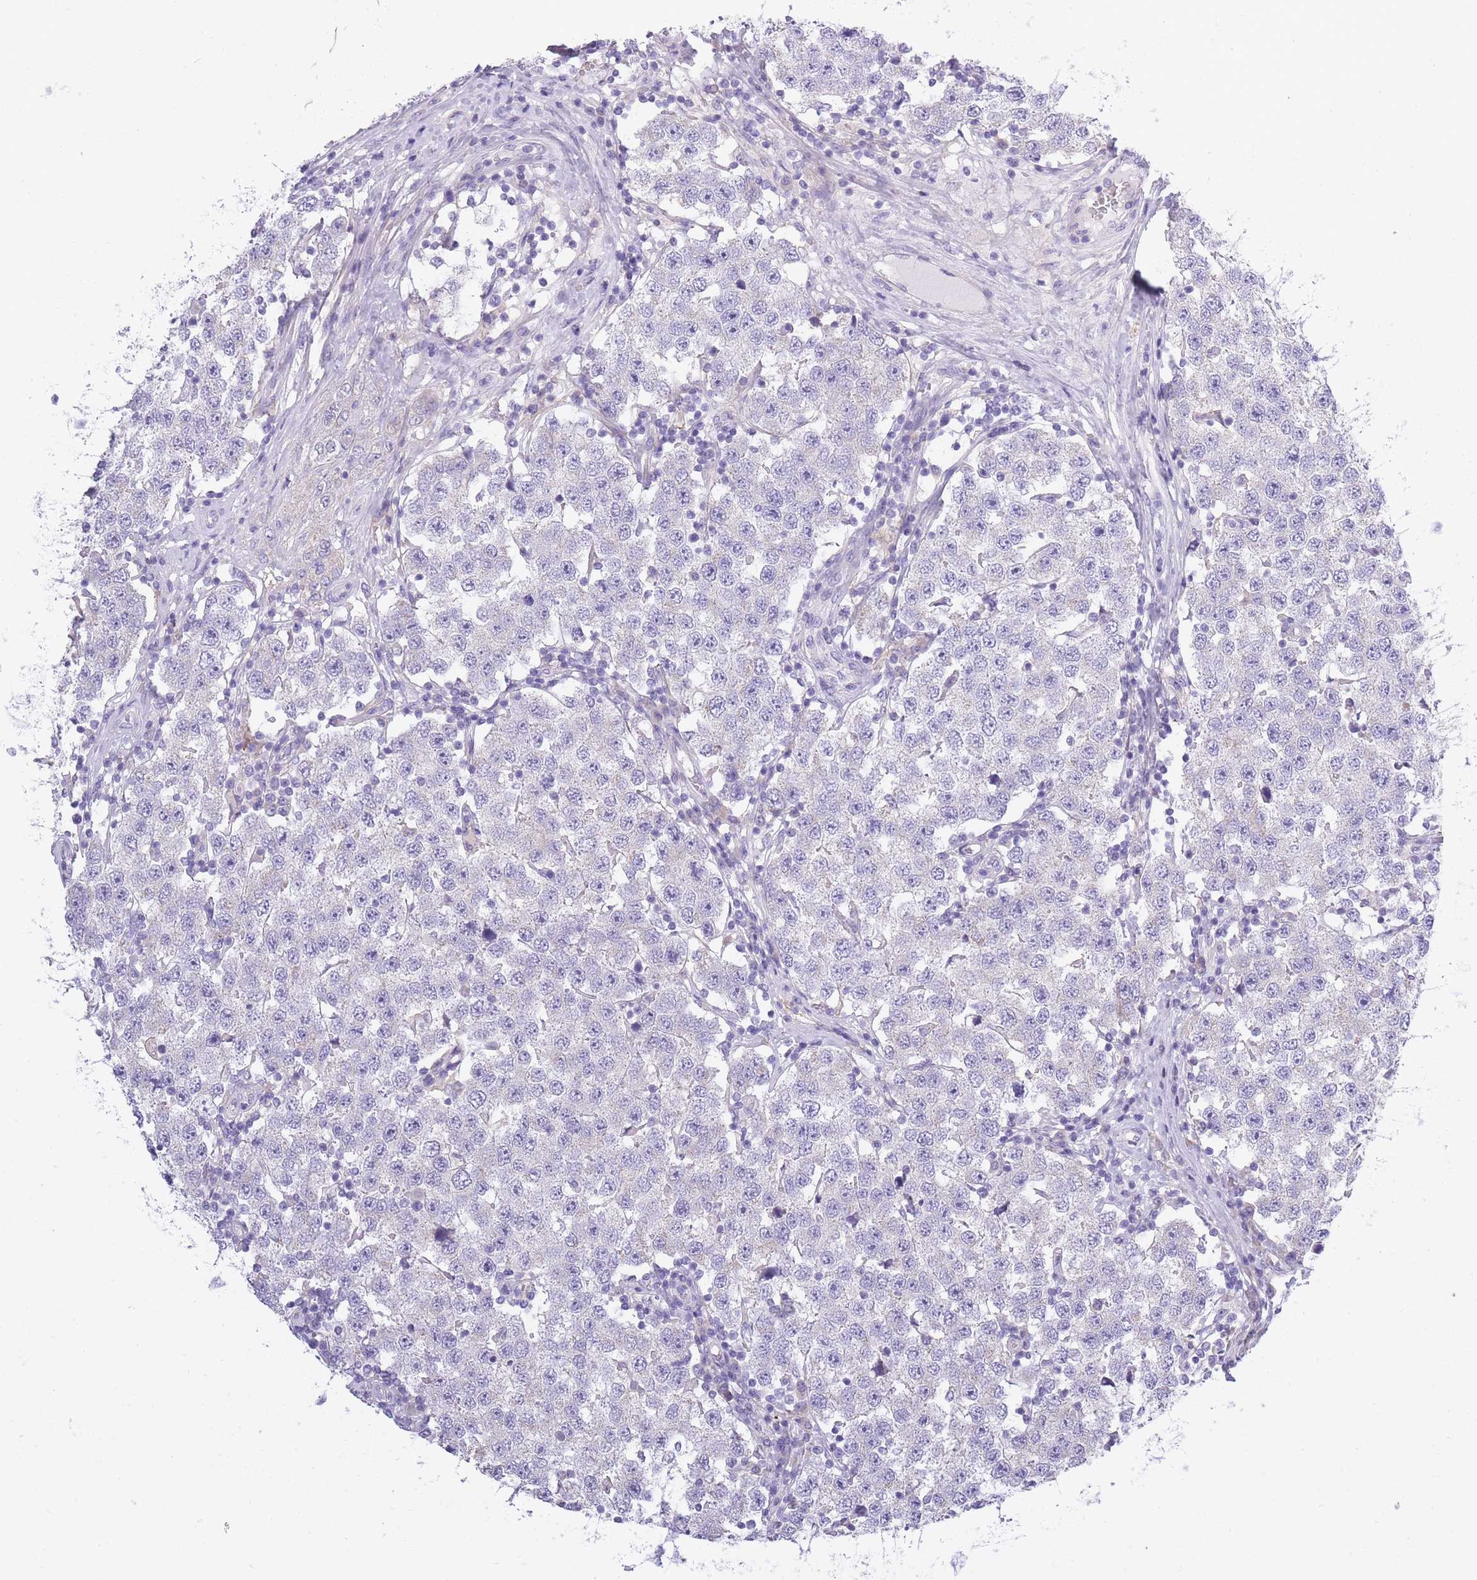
{"staining": {"intensity": "negative", "quantity": "none", "location": "none"}, "tissue": "testis cancer", "cell_type": "Tumor cells", "image_type": "cancer", "snomed": [{"axis": "morphology", "description": "Seminoma, NOS"}, {"axis": "topography", "description": "Testis"}], "caption": "An image of testis cancer (seminoma) stained for a protein displays no brown staining in tumor cells.", "gene": "AP3M2", "patient": {"sex": "male", "age": 34}}